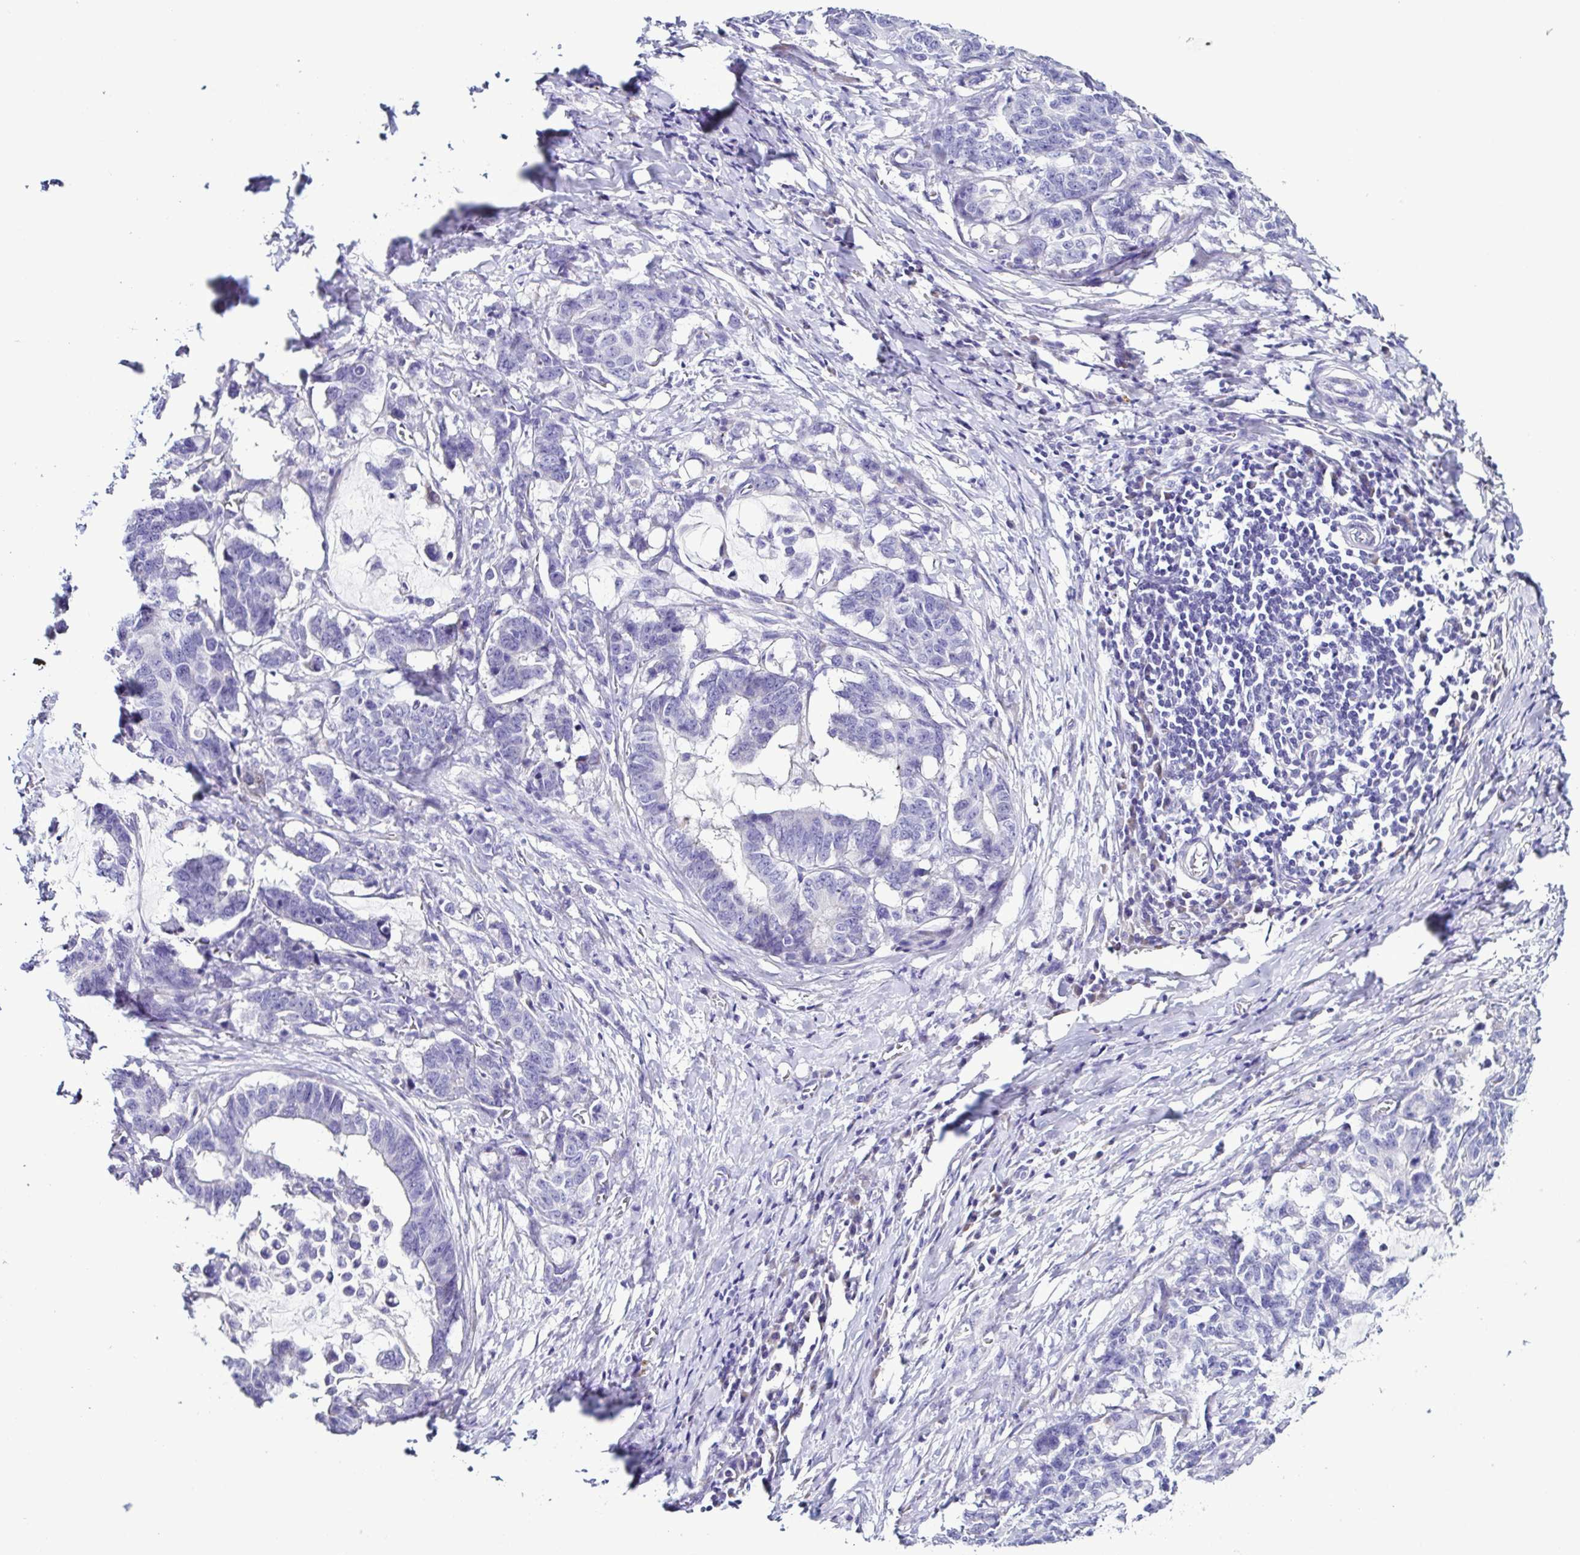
{"staining": {"intensity": "negative", "quantity": "none", "location": "none"}, "tissue": "stomach cancer", "cell_type": "Tumor cells", "image_type": "cancer", "snomed": [{"axis": "morphology", "description": "Normal tissue, NOS"}, {"axis": "morphology", "description": "Adenocarcinoma, NOS"}, {"axis": "topography", "description": "Stomach"}], "caption": "Immunohistochemical staining of human stomach cancer (adenocarcinoma) exhibits no significant expression in tumor cells.", "gene": "SRL", "patient": {"sex": "female", "age": 64}}